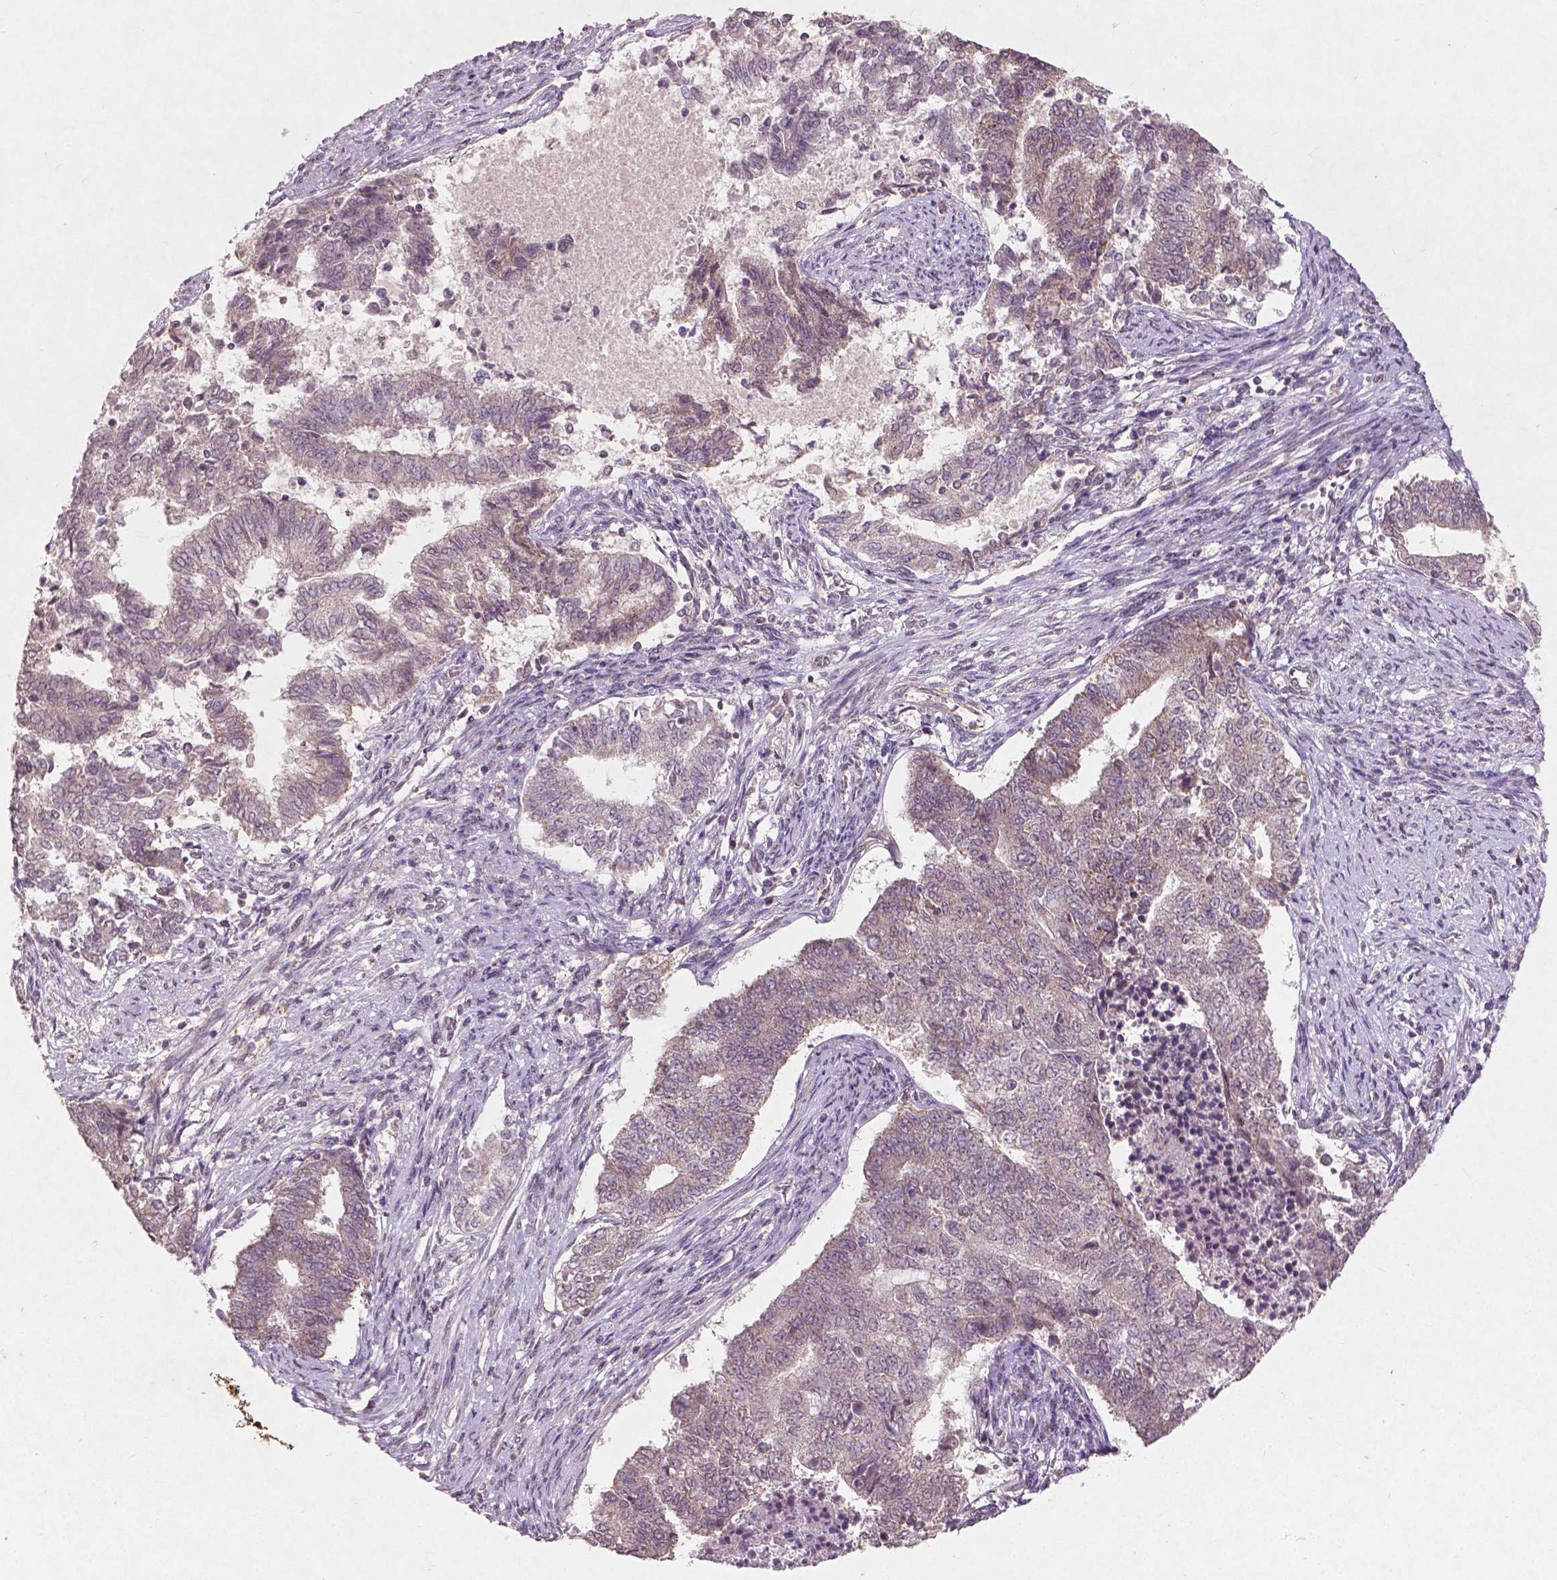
{"staining": {"intensity": "negative", "quantity": "none", "location": "none"}, "tissue": "endometrial cancer", "cell_type": "Tumor cells", "image_type": "cancer", "snomed": [{"axis": "morphology", "description": "Adenocarcinoma, NOS"}, {"axis": "topography", "description": "Endometrium"}], "caption": "High power microscopy micrograph of an IHC image of endometrial cancer (adenocarcinoma), revealing no significant expression in tumor cells.", "gene": "SMAD2", "patient": {"sex": "female", "age": 65}}